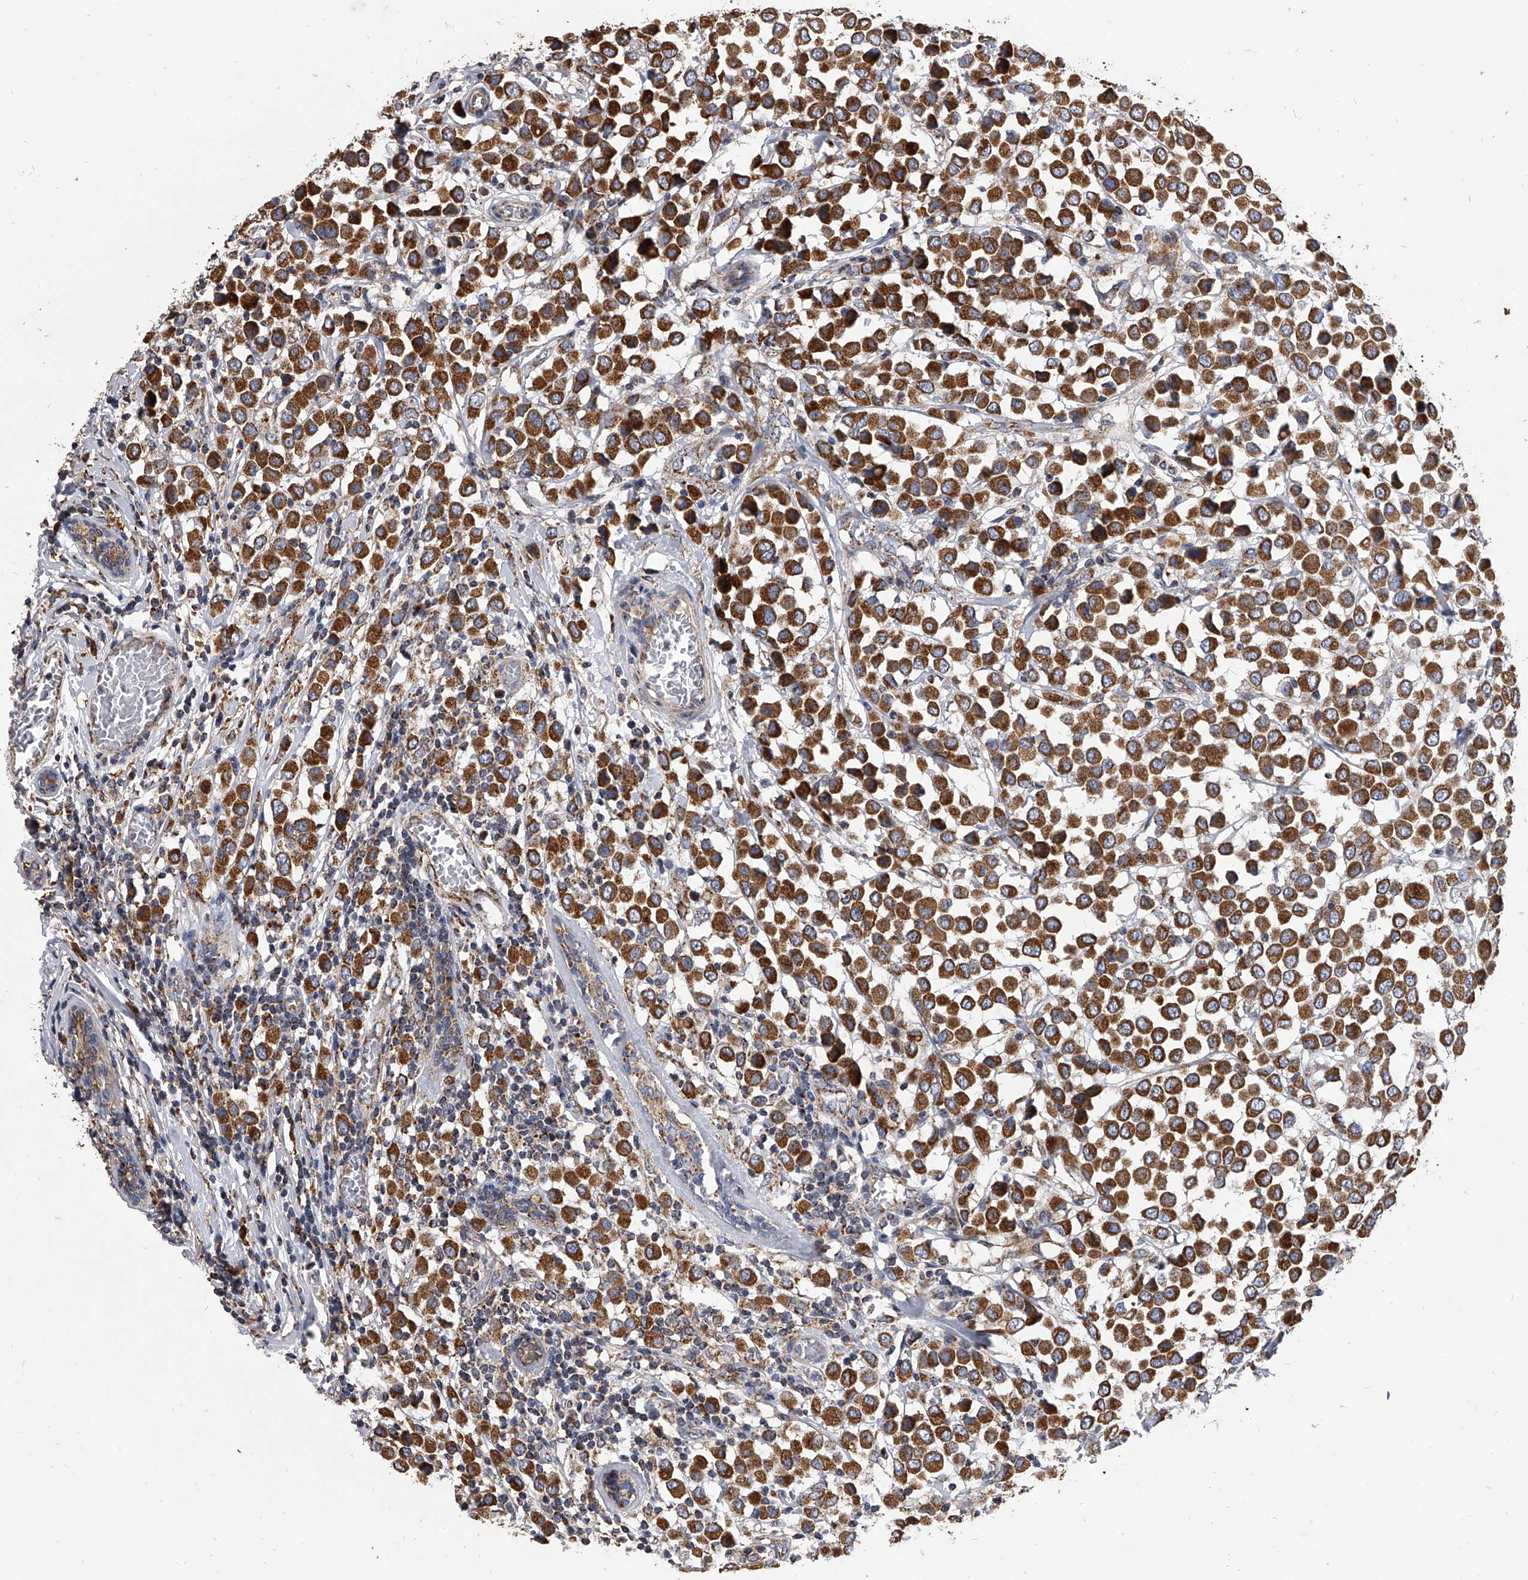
{"staining": {"intensity": "strong", "quantity": ">75%", "location": "cytoplasmic/membranous"}, "tissue": "breast cancer", "cell_type": "Tumor cells", "image_type": "cancer", "snomed": [{"axis": "morphology", "description": "Duct carcinoma"}, {"axis": "topography", "description": "Breast"}], "caption": "Infiltrating ductal carcinoma (breast) stained with a brown dye displays strong cytoplasmic/membranous positive positivity in approximately >75% of tumor cells.", "gene": "MRPL28", "patient": {"sex": "female", "age": 61}}